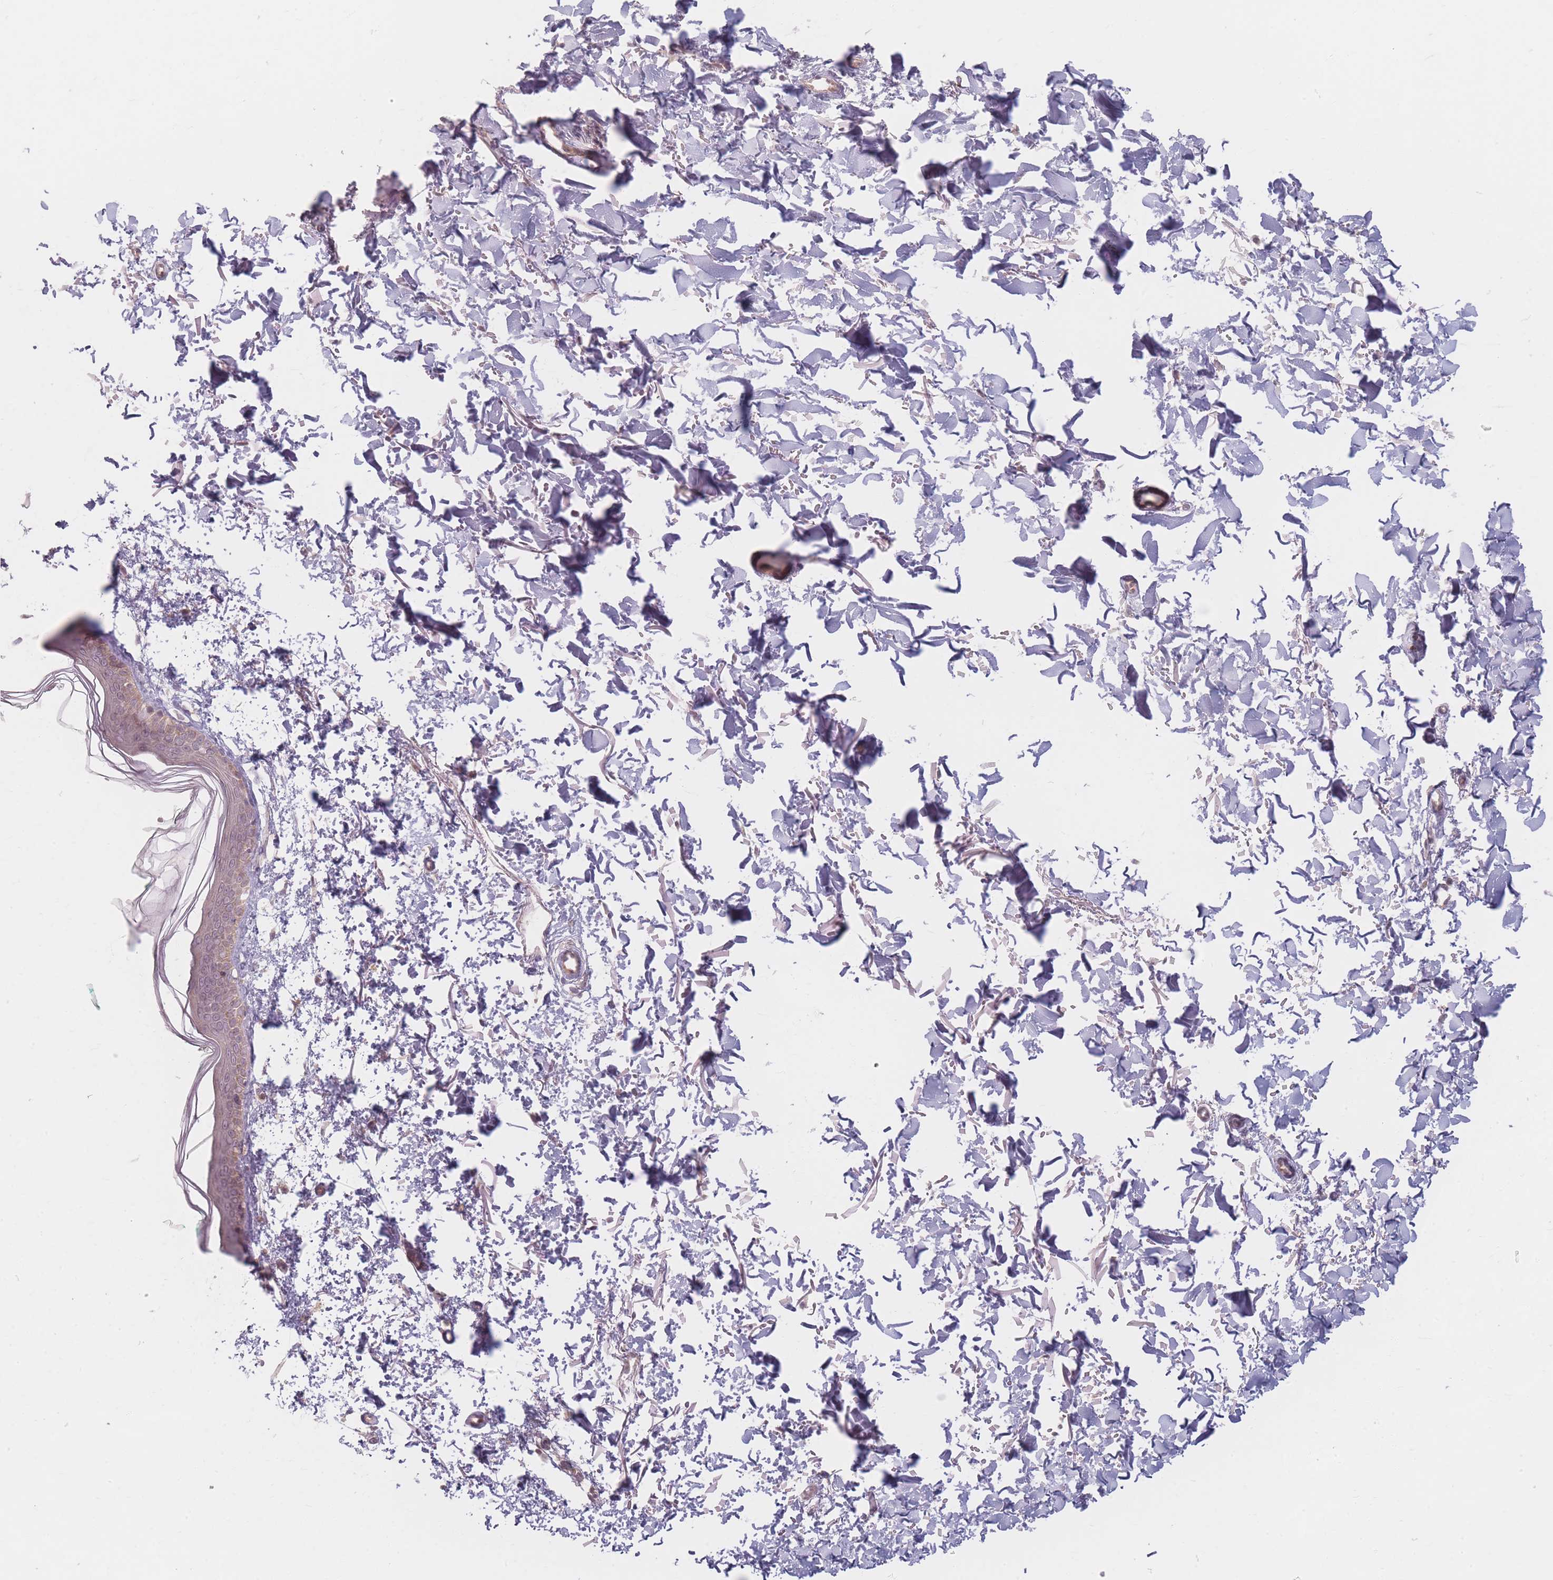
{"staining": {"intensity": "weak", "quantity": "25%-75%", "location": "cytoplasmic/membranous"}, "tissue": "skin", "cell_type": "Fibroblasts", "image_type": "normal", "snomed": [{"axis": "morphology", "description": "Normal tissue, NOS"}, {"axis": "topography", "description": "Skin"}], "caption": "High-power microscopy captured an immunohistochemistry histopathology image of normal skin, revealing weak cytoplasmic/membranous positivity in approximately 25%-75% of fibroblasts. The protein is stained brown, and the nuclei are stained in blue (DAB IHC with brightfield microscopy, high magnification).", "gene": "GABRA6", "patient": {"sex": "male", "age": 66}}